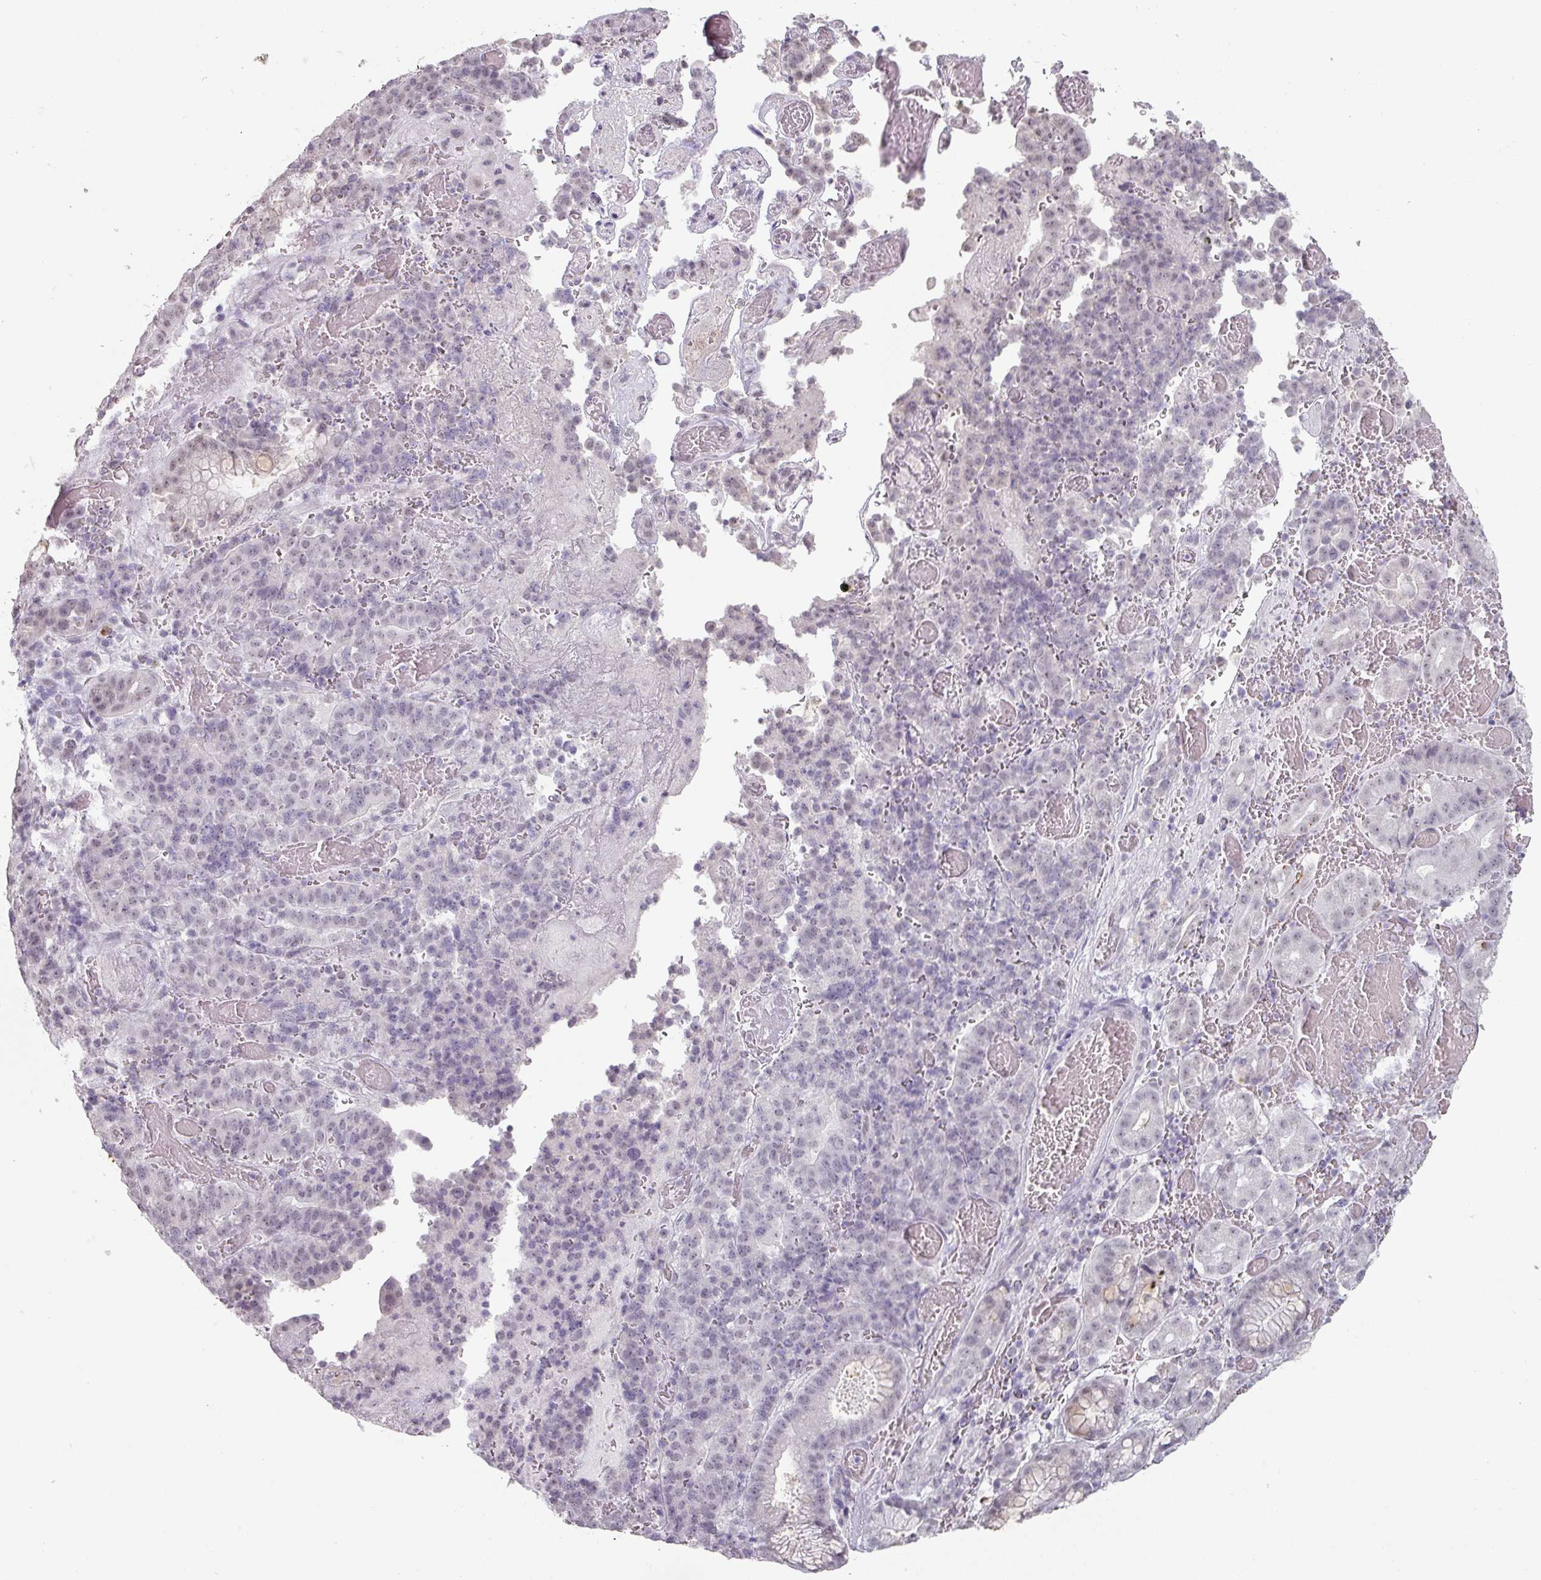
{"staining": {"intensity": "negative", "quantity": "none", "location": "none"}, "tissue": "stomach cancer", "cell_type": "Tumor cells", "image_type": "cancer", "snomed": [{"axis": "morphology", "description": "Adenocarcinoma, NOS"}, {"axis": "topography", "description": "Stomach"}], "caption": "Immunohistochemical staining of stomach cancer reveals no significant staining in tumor cells.", "gene": "SPRR1A", "patient": {"sex": "male", "age": 48}}